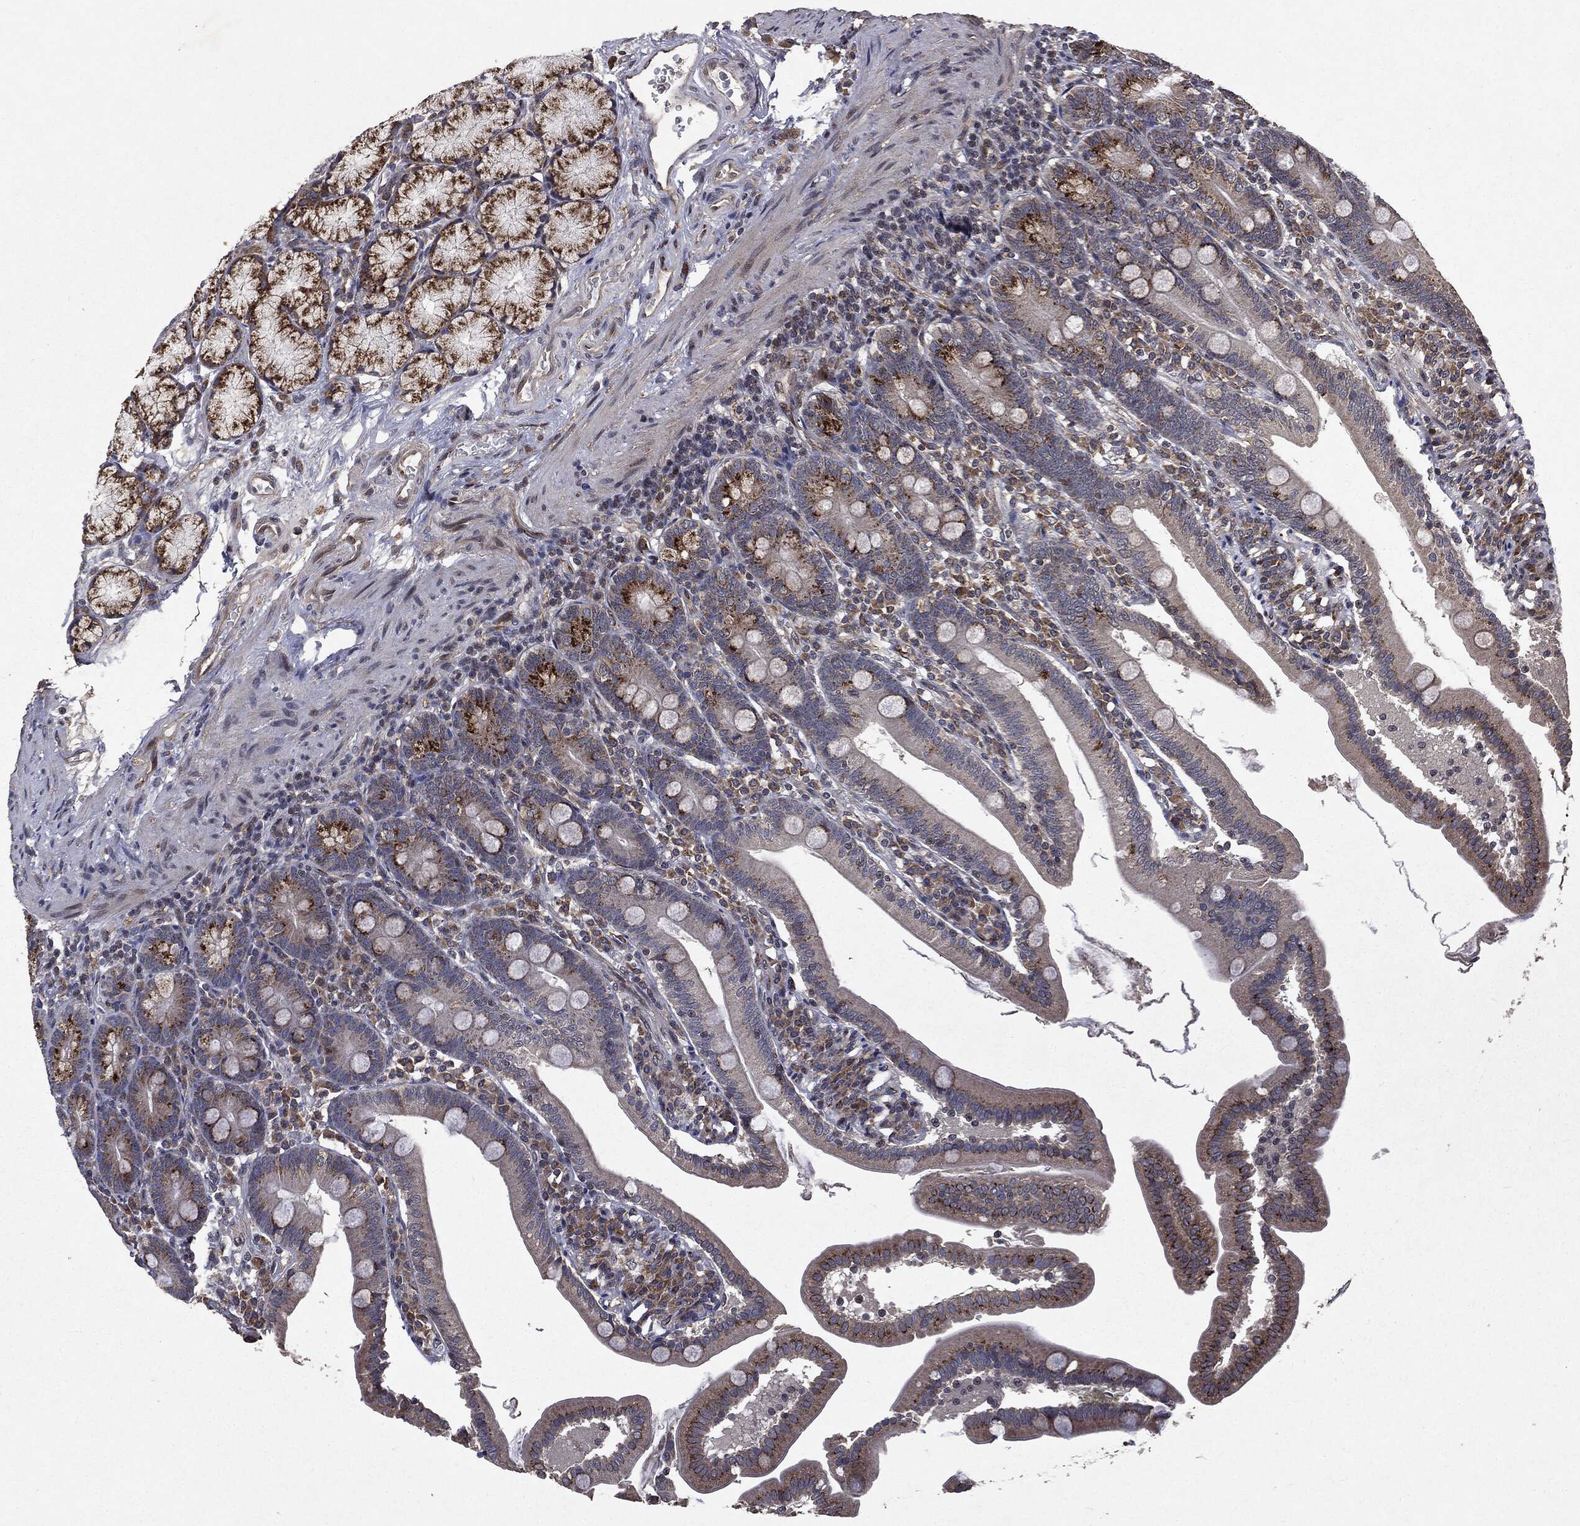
{"staining": {"intensity": "strong", "quantity": "25%-75%", "location": "cytoplasmic/membranous"}, "tissue": "duodenum", "cell_type": "Glandular cells", "image_type": "normal", "snomed": [{"axis": "morphology", "description": "Normal tissue, NOS"}, {"axis": "topography", "description": "Duodenum"}], "caption": "About 25%-75% of glandular cells in benign human duodenum show strong cytoplasmic/membranous protein staining as visualized by brown immunohistochemical staining.", "gene": "PLPPR2", "patient": {"sex": "female", "age": 67}}